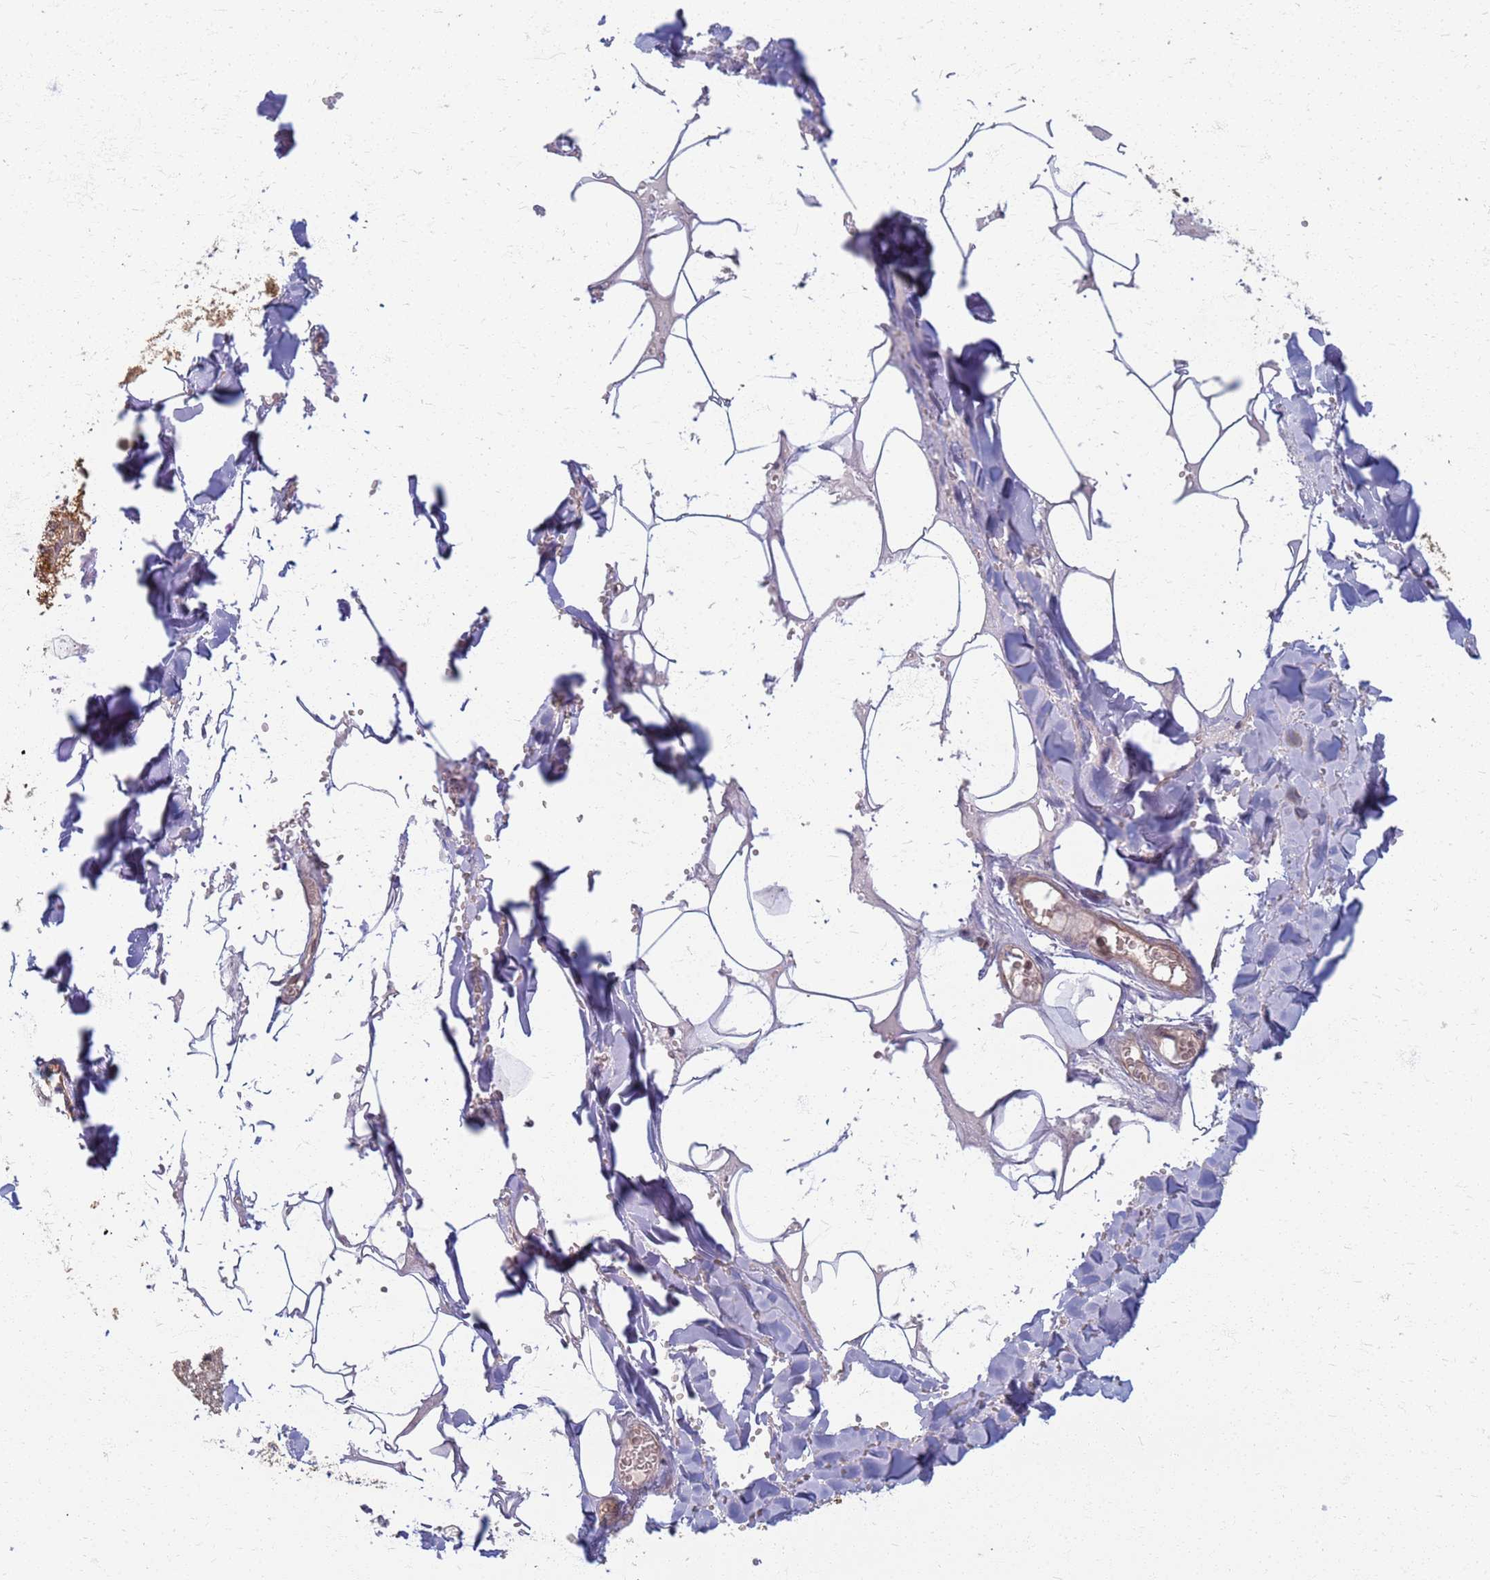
{"staining": {"intensity": "negative", "quantity": "none", "location": "none"}, "tissue": "adipose tissue", "cell_type": "Adipocytes", "image_type": "normal", "snomed": [{"axis": "morphology", "description": "Normal tissue, NOS"}, {"axis": "topography", "description": "Salivary gland"}, {"axis": "topography", "description": "Peripheral nerve tissue"}], "caption": "Adipose tissue was stained to show a protein in brown. There is no significant staining in adipocytes. (Stains: DAB (3,3'-diaminobenzidine) immunohistochemistry with hematoxylin counter stain, Microscopy: brightfield microscopy at high magnification).", "gene": "ITGB4", "patient": {"sex": "male", "age": 38}}